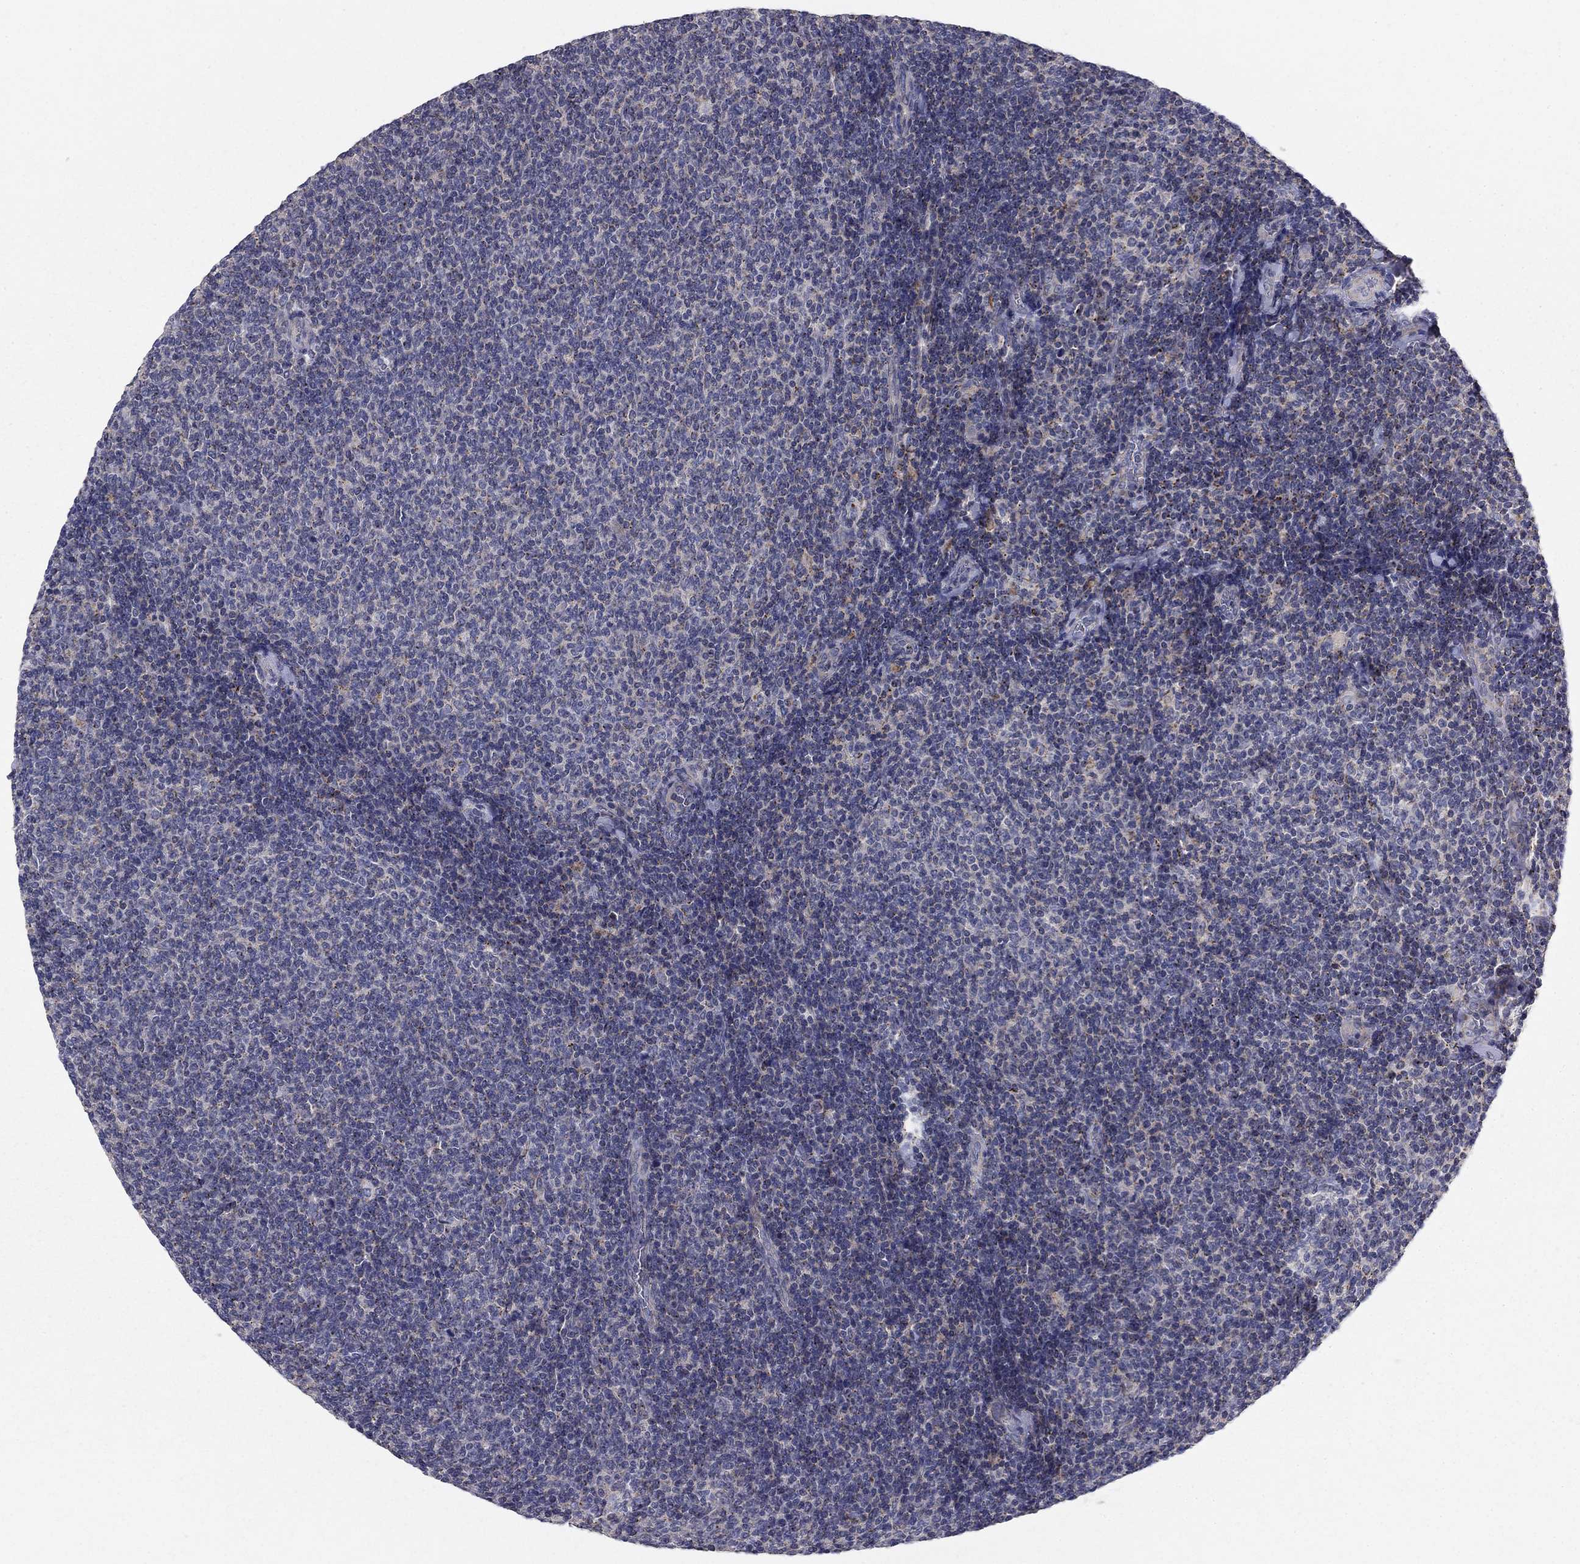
{"staining": {"intensity": "negative", "quantity": "none", "location": "none"}, "tissue": "lymphoma", "cell_type": "Tumor cells", "image_type": "cancer", "snomed": [{"axis": "morphology", "description": "Malignant lymphoma, non-Hodgkin's type, Low grade"}, {"axis": "topography", "description": "Lymph node"}], "caption": "This histopathology image is of lymphoma stained with IHC to label a protein in brown with the nuclei are counter-stained blue. There is no expression in tumor cells.", "gene": "SEPTIN3", "patient": {"sex": "male", "age": 52}}